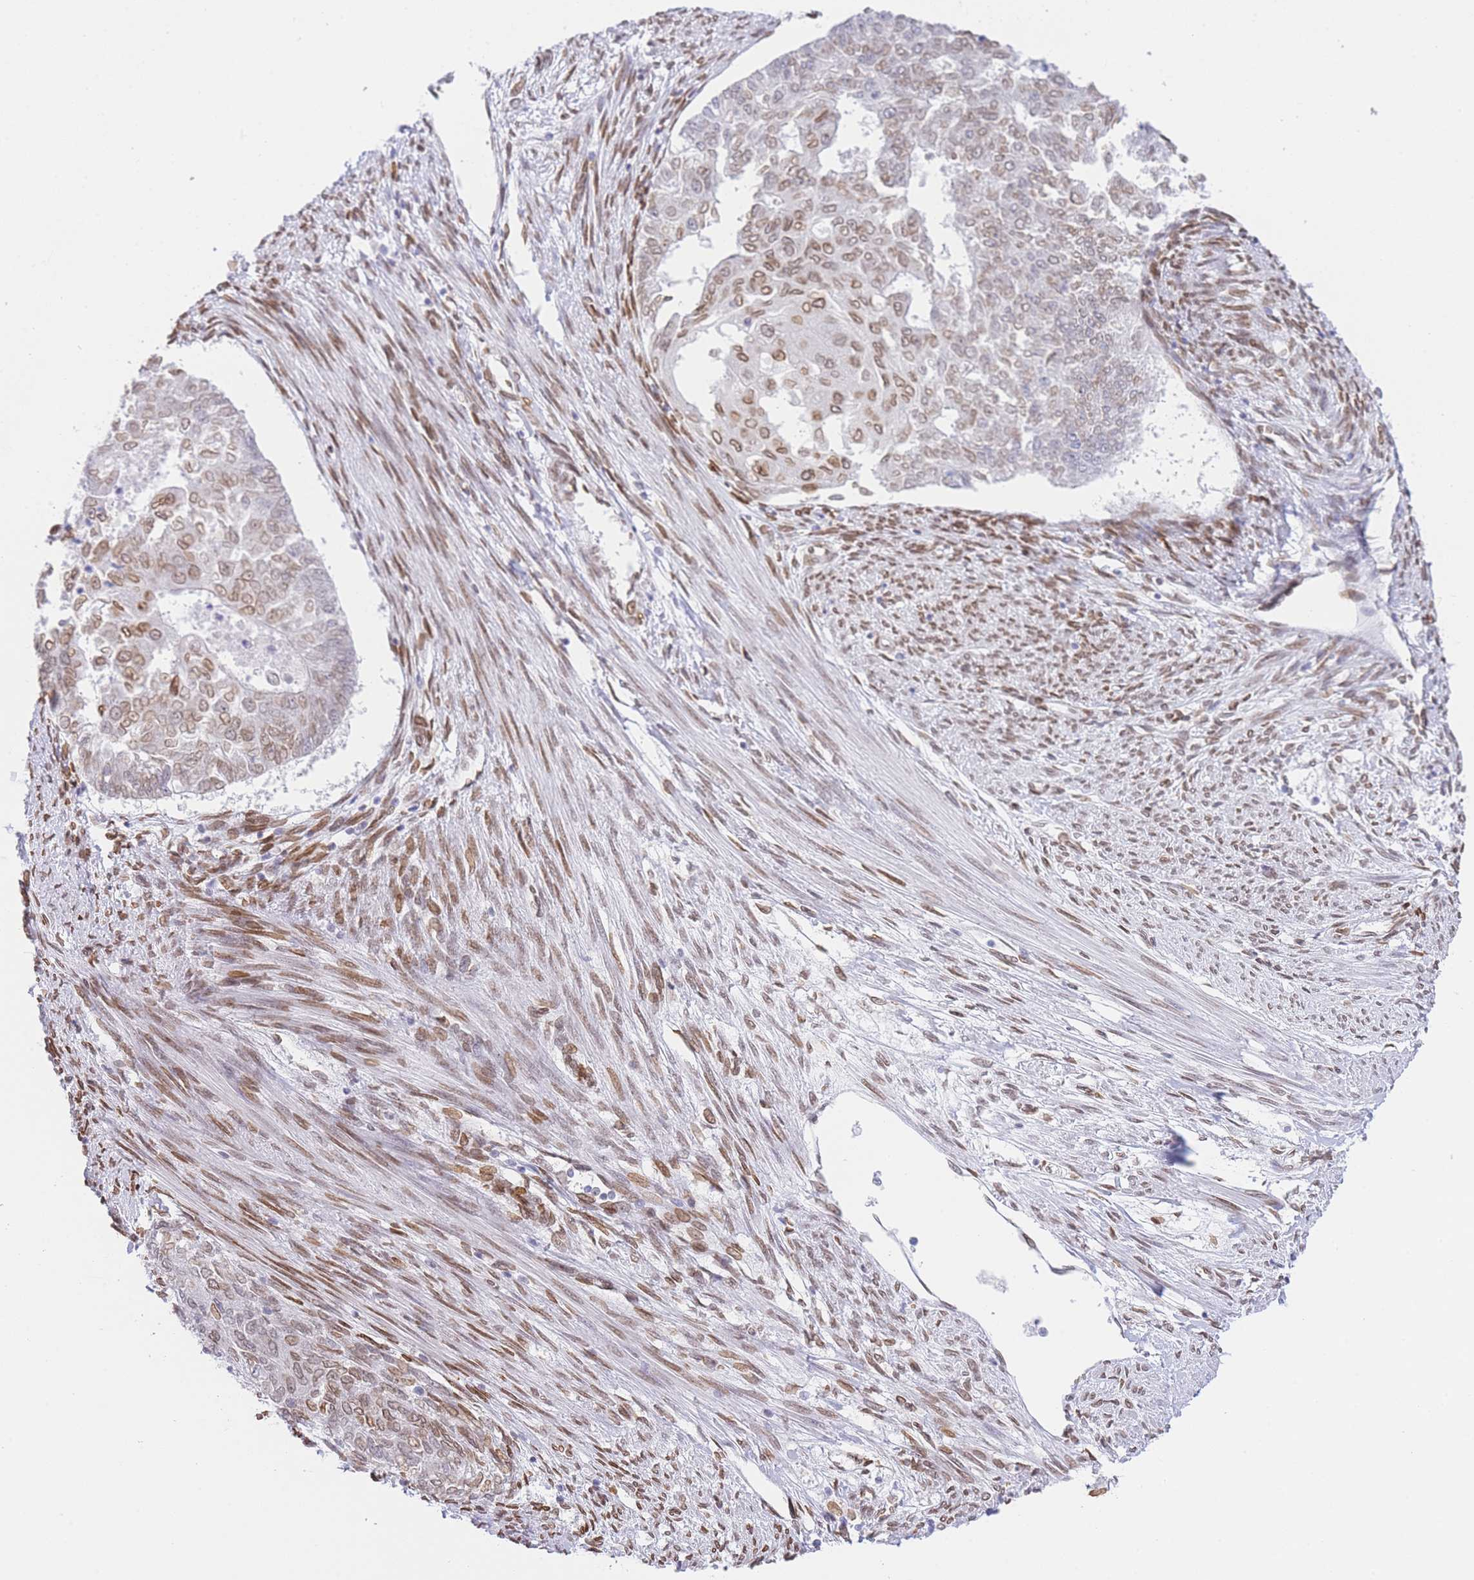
{"staining": {"intensity": "moderate", "quantity": "25%-75%", "location": "nuclear"}, "tissue": "endometrial cancer", "cell_type": "Tumor cells", "image_type": "cancer", "snomed": [{"axis": "morphology", "description": "Adenocarcinoma, NOS"}, {"axis": "topography", "description": "Endometrium"}], "caption": "A micrograph showing moderate nuclear staining in approximately 25%-75% of tumor cells in endometrial adenocarcinoma, as visualized by brown immunohistochemical staining.", "gene": "OR10AD1", "patient": {"sex": "female", "age": 32}}